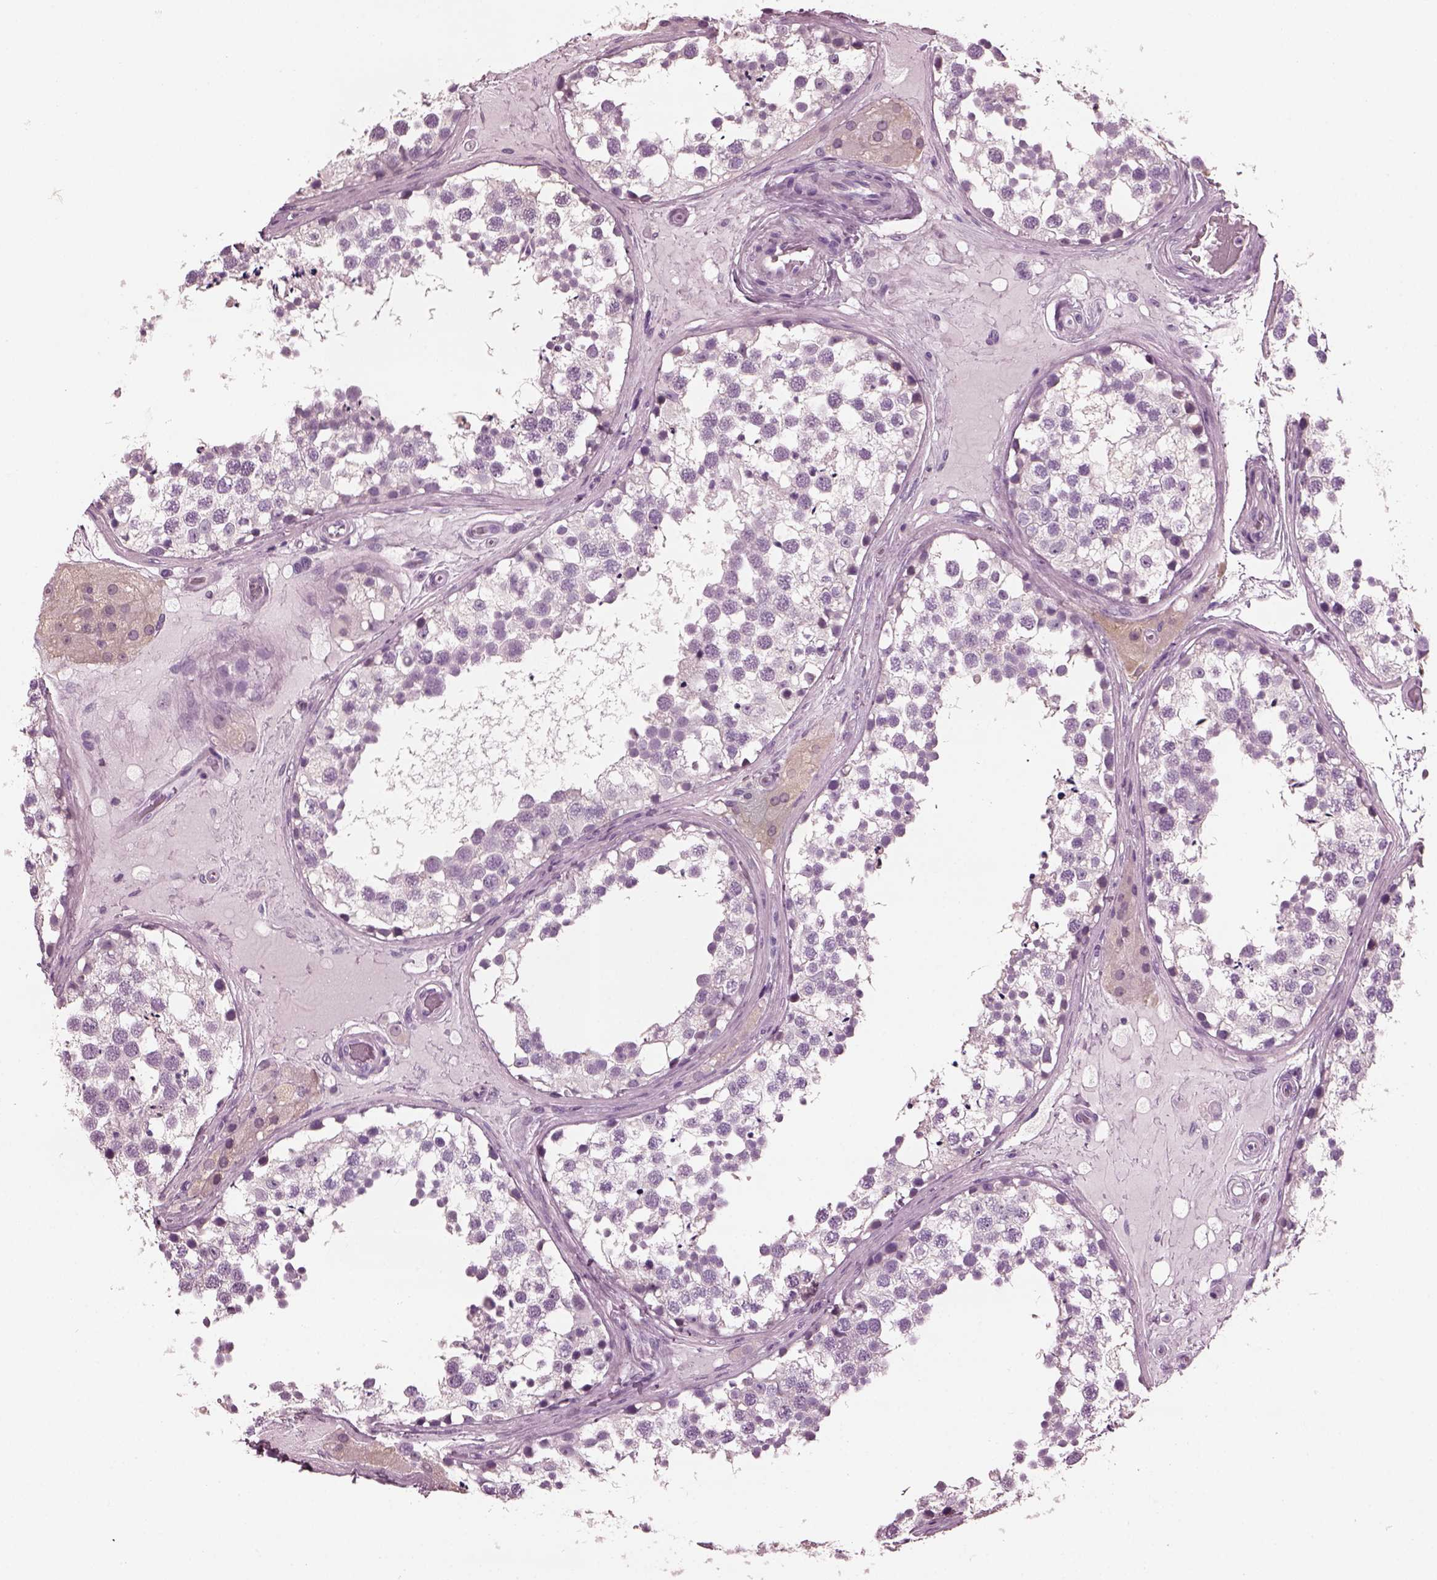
{"staining": {"intensity": "negative", "quantity": "none", "location": "none"}, "tissue": "testis", "cell_type": "Cells in seminiferous ducts", "image_type": "normal", "snomed": [{"axis": "morphology", "description": "Normal tissue, NOS"}, {"axis": "morphology", "description": "Seminoma, NOS"}, {"axis": "topography", "description": "Testis"}], "caption": "This histopathology image is of unremarkable testis stained with immunohistochemistry (IHC) to label a protein in brown with the nuclei are counter-stained blue. There is no positivity in cells in seminiferous ducts. (Brightfield microscopy of DAB (3,3'-diaminobenzidine) IHC at high magnification).", "gene": "SLC6A17", "patient": {"sex": "male", "age": 65}}